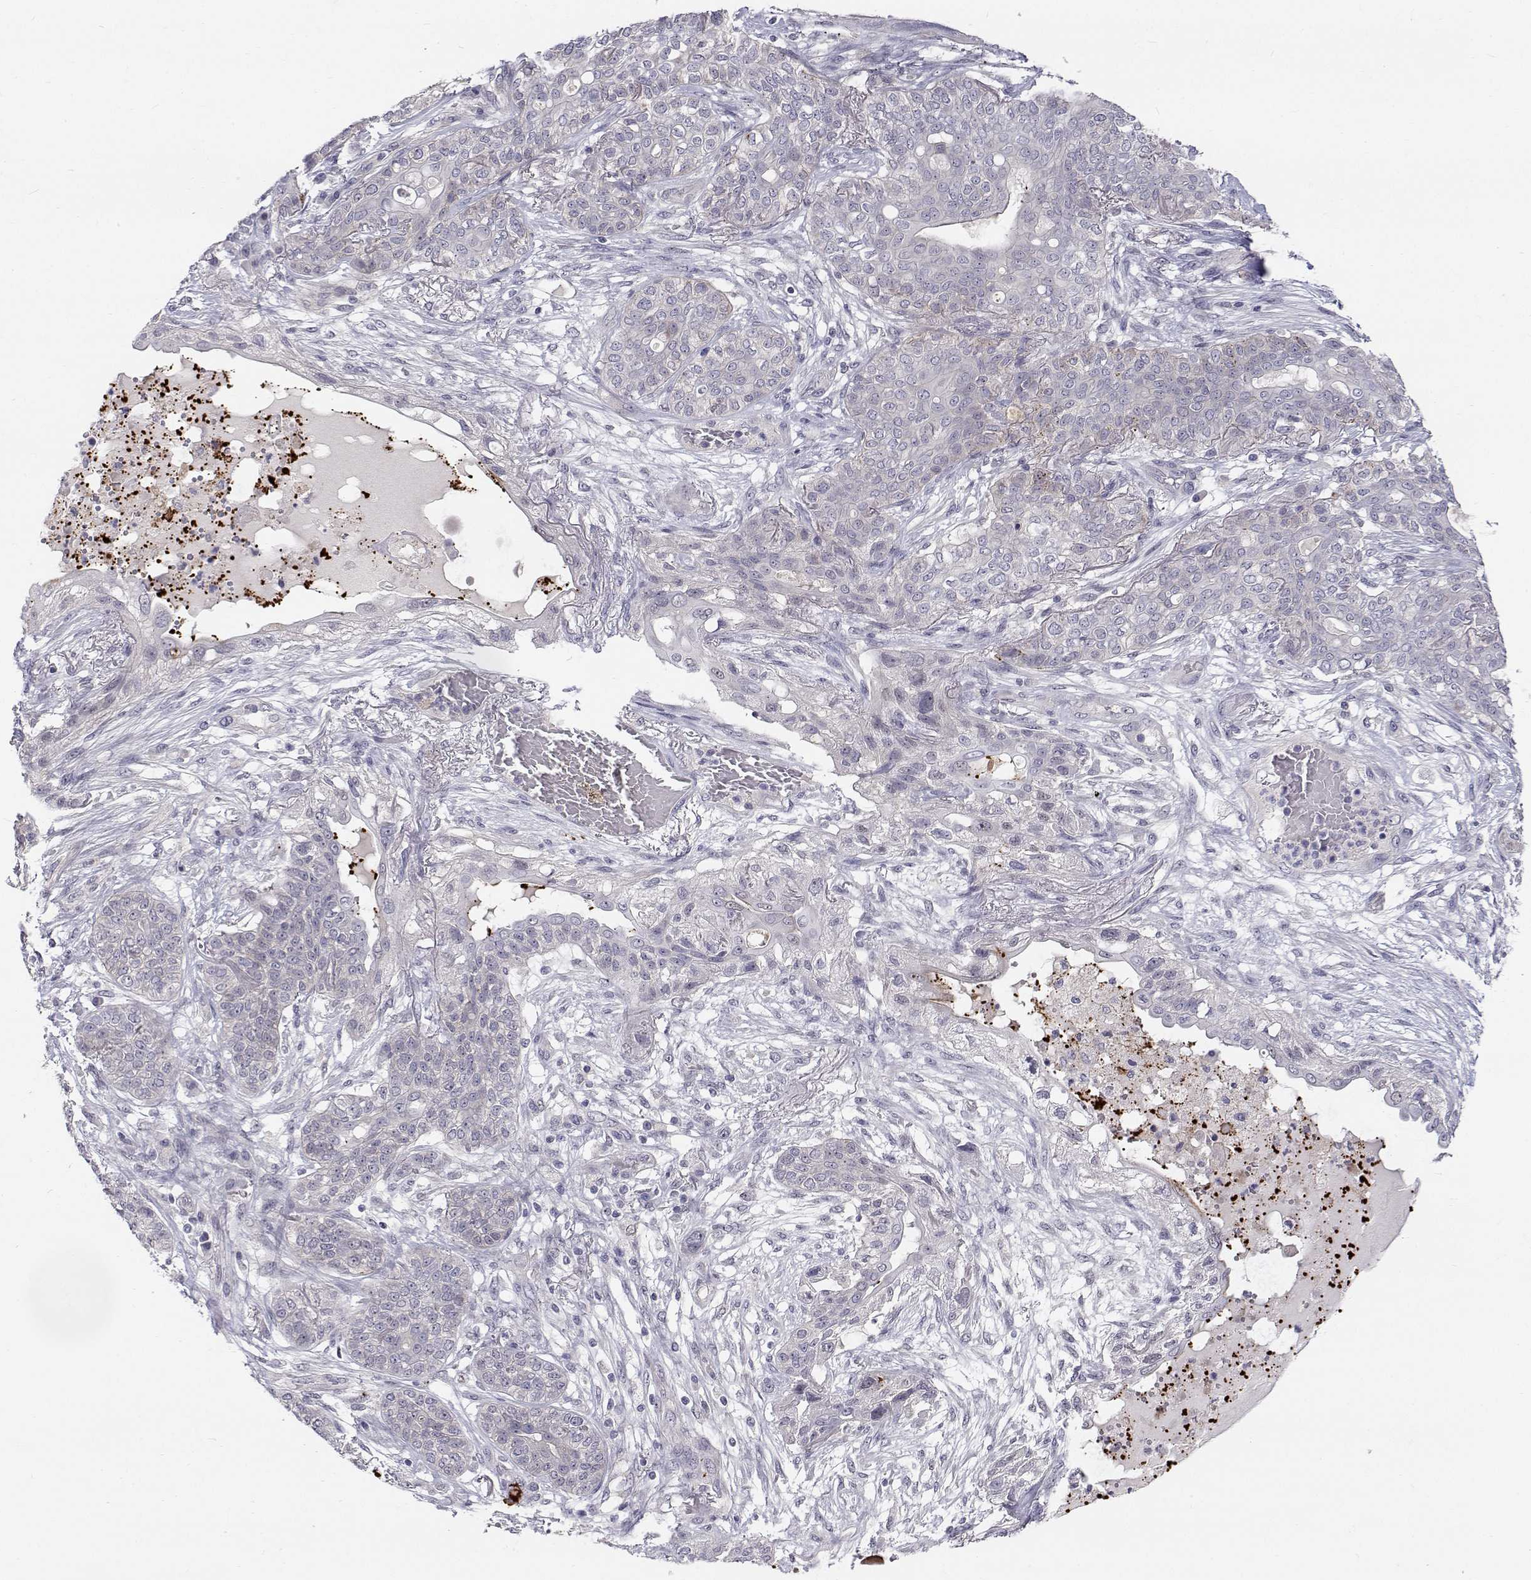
{"staining": {"intensity": "negative", "quantity": "none", "location": "none"}, "tissue": "lung cancer", "cell_type": "Tumor cells", "image_type": "cancer", "snomed": [{"axis": "morphology", "description": "Squamous cell carcinoma, NOS"}, {"axis": "topography", "description": "Lung"}], "caption": "Immunohistochemistry (IHC) of human squamous cell carcinoma (lung) shows no staining in tumor cells. The staining was performed using DAB (3,3'-diaminobenzidine) to visualize the protein expression in brown, while the nuclei were stained in blue with hematoxylin (Magnification: 20x).", "gene": "MYPN", "patient": {"sex": "female", "age": 70}}